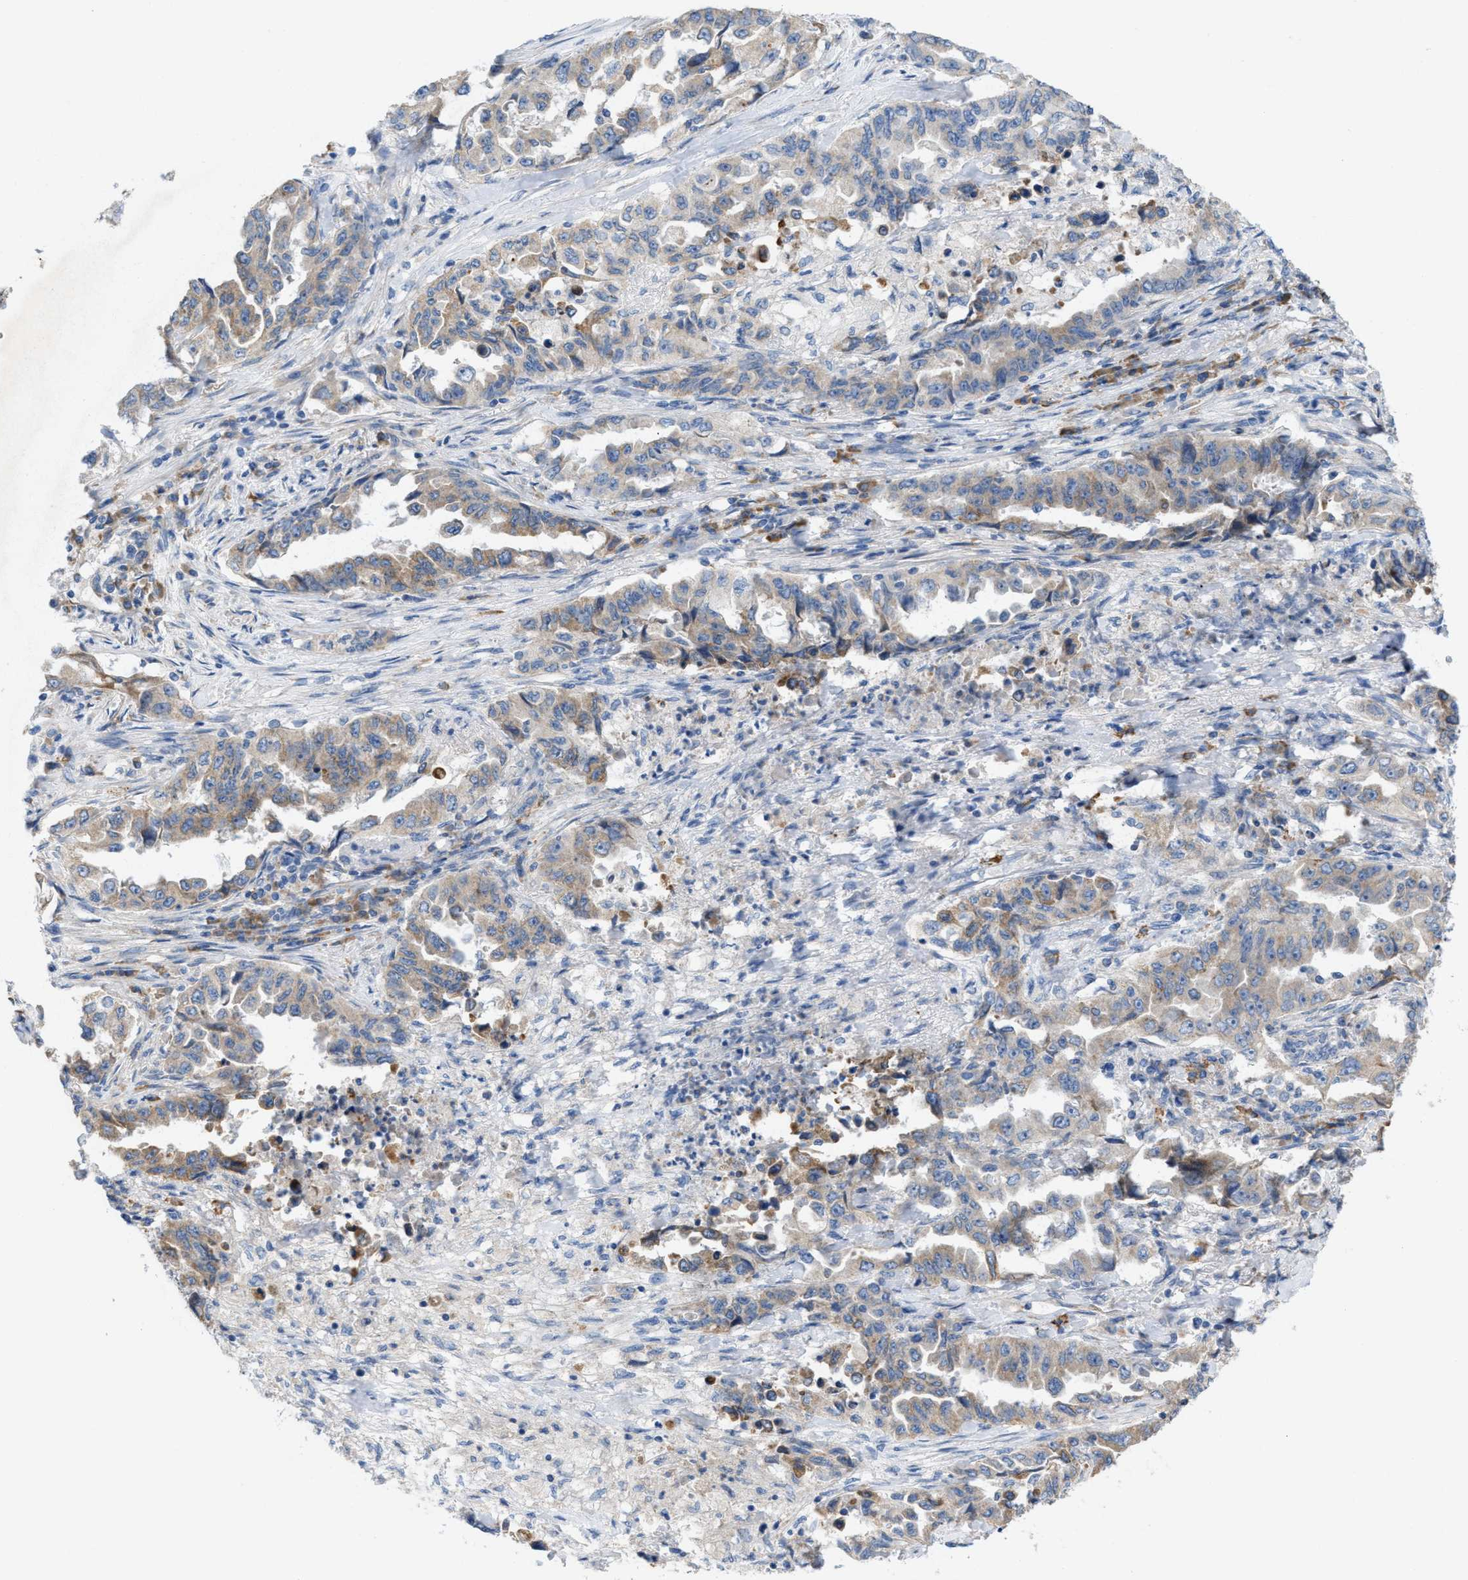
{"staining": {"intensity": "moderate", "quantity": "25%-75%", "location": "cytoplasmic/membranous"}, "tissue": "lung cancer", "cell_type": "Tumor cells", "image_type": "cancer", "snomed": [{"axis": "morphology", "description": "Adenocarcinoma, NOS"}, {"axis": "topography", "description": "Lung"}], "caption": "The micrograph demonstrates a brown stain indicating the presence of a protein in the cytoplasmic/membranous of tumor cells in lung cancer (adenocarcinoma). Nuclei are stained in blue.", "gene": "DYNC2I1", "patient": {"sex": "female", "age": 51}}